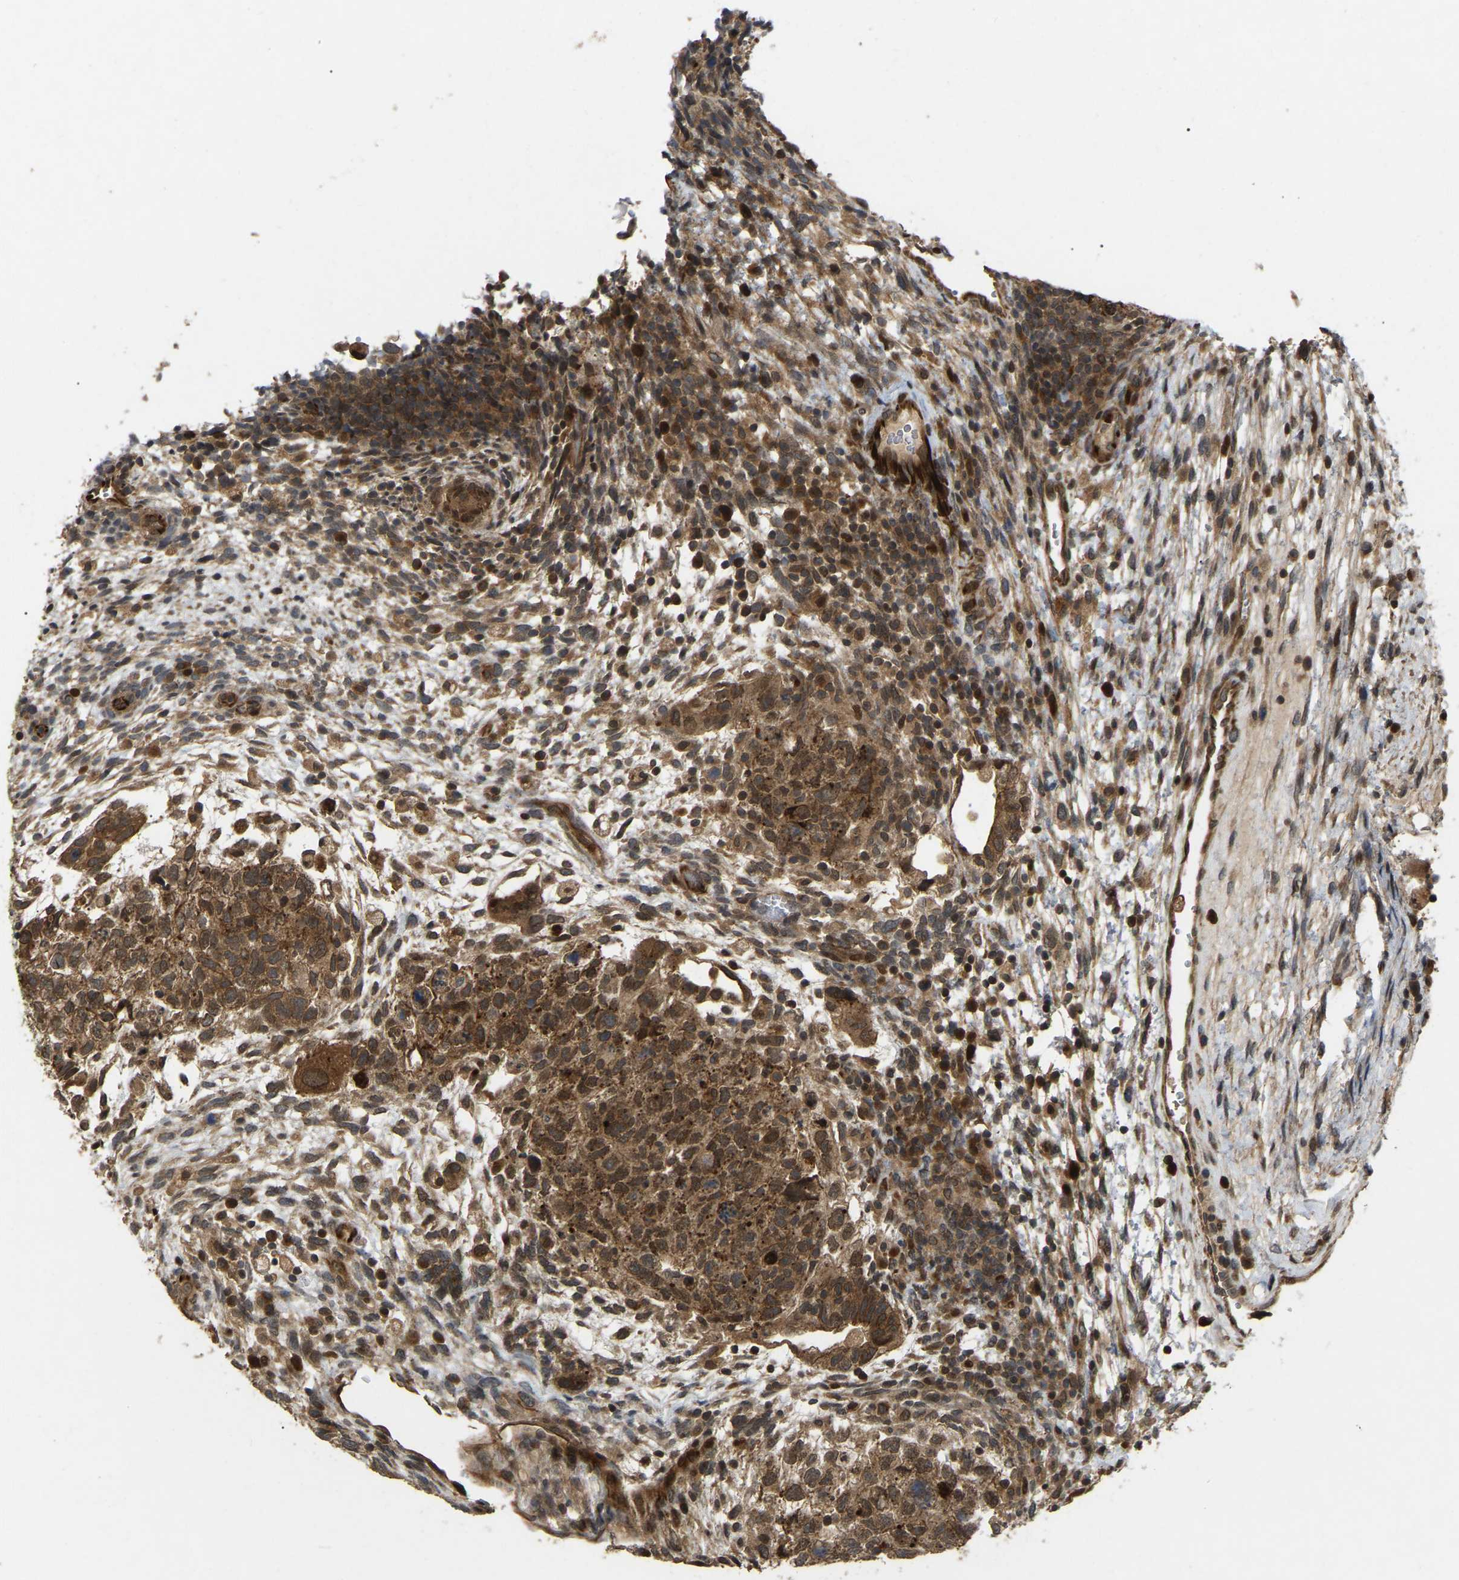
{"staining": {"intensity": "moderate", "quantity": ">75%", "location": "cytoplasmic/membranous,nuclear"}, "tissue": "testis cancer", "cell_type": "Tumor cells", "image_type": "cancer", "snomed": [{"axis": "morphology", "description": "Carcinoma, Embryonal, NOS"}, {"axis": "topography", "description": "Testis"}], "caption": "The image reveals staining of testis embryonal carcinoma, revealing moderate cytoplasmic/membranous and nuclear protein staining (brown color) within tumor cells. Ihc stains the protein in brown and the nuclei are stained blue.", "gene": "KIAA1549", "patient": {"sex": "male", "age": 36}}